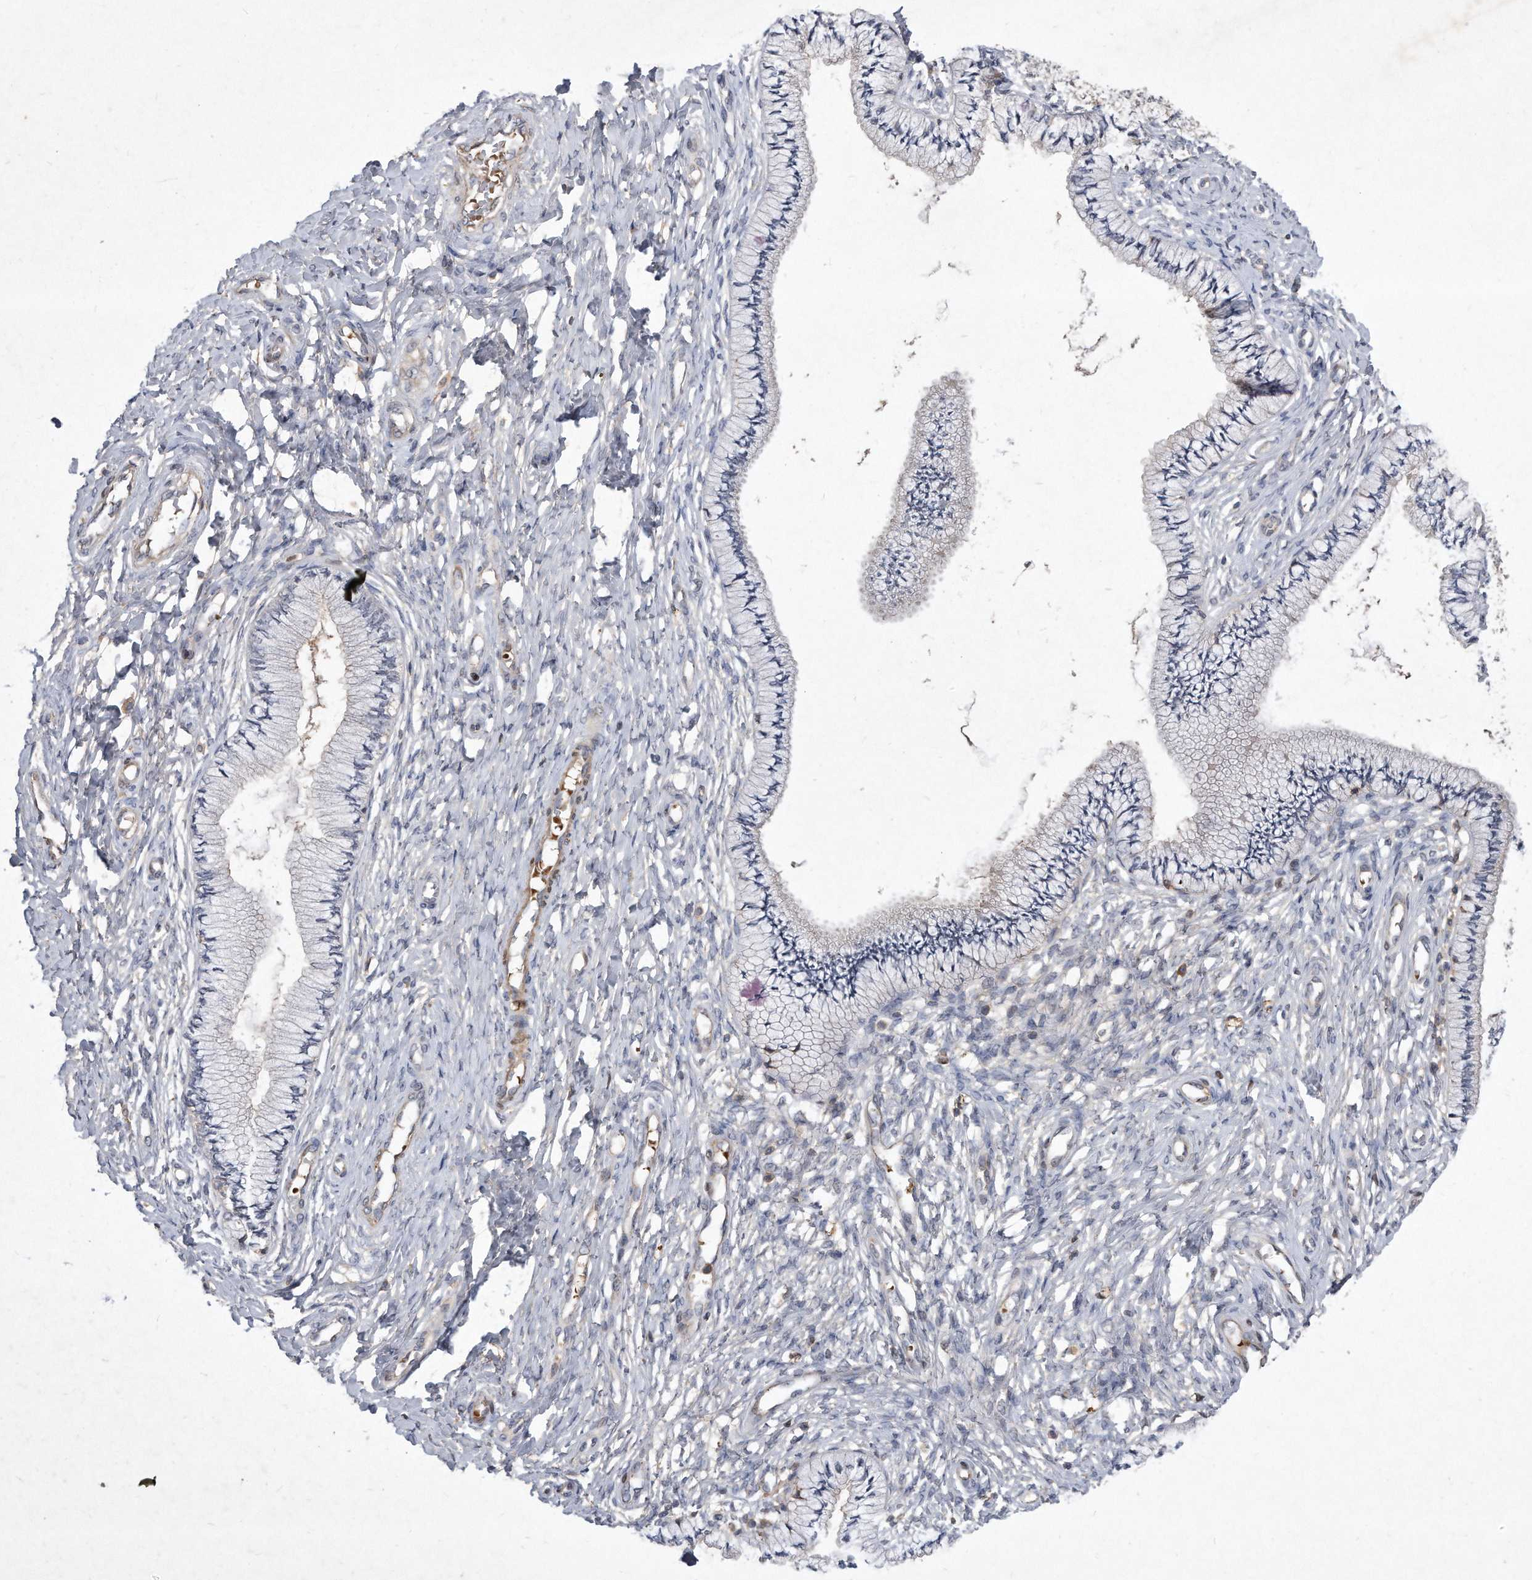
{"staining": {"intensity": "negative", "quantity": "none", "location": "none"}, "tissue": "cervix", "cell_type": "Glandular cells", "image_type": "normal", "snomed": [{"axis": "morphology", "description": "Normal tissue, NOS"}, {"axis": "topography", "description": "Cervix"}], "caption": "The micrograph demonstrates no significant expression in glandular cells of cervix.", "gene": "PGBD2", "patient": {"sex": "female", "age": 36}}